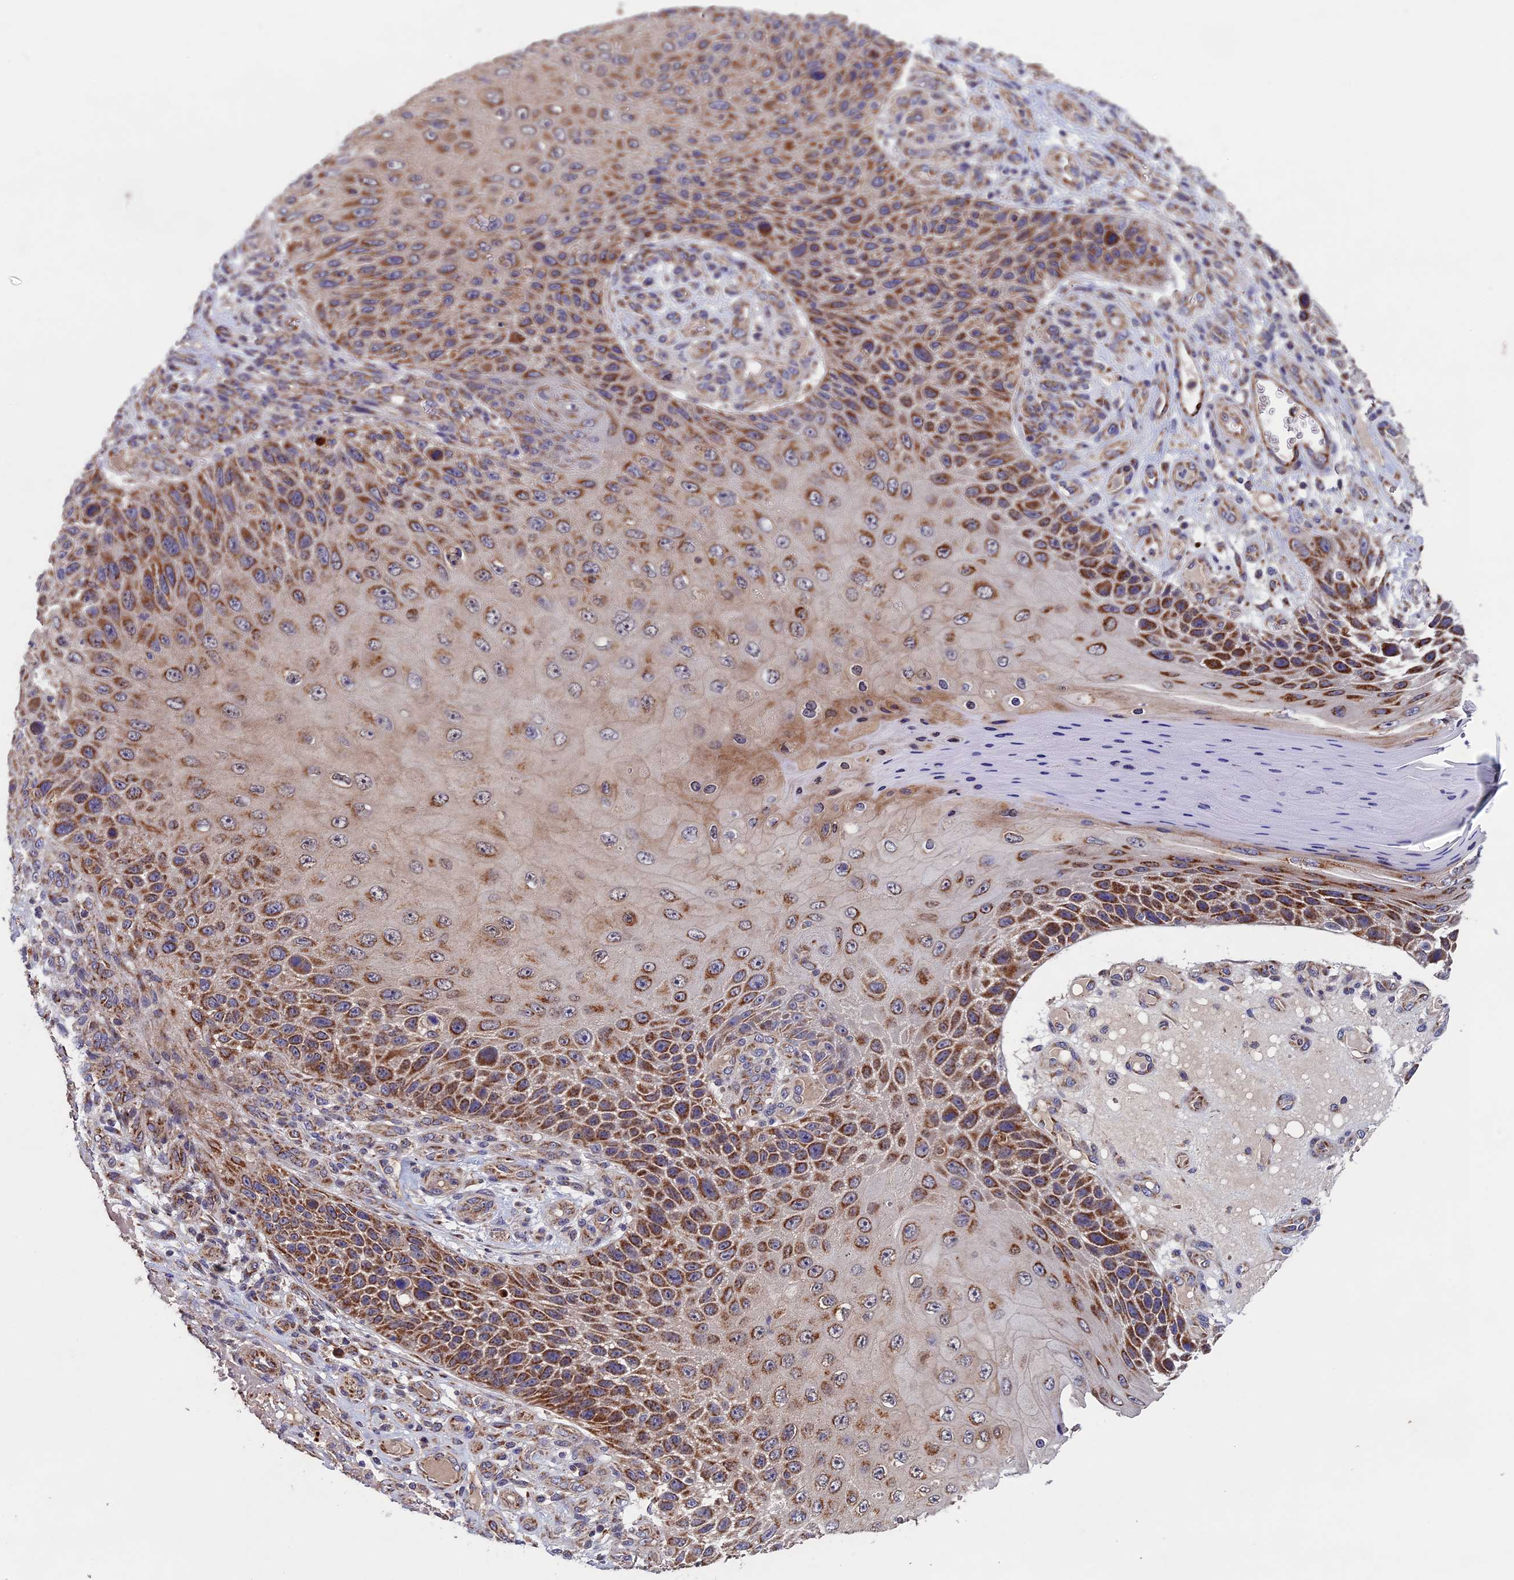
{"staining": {"intensity": "moderate", "quantity": ">75%", "location": "cytoplasmic/membranous"}, "tissue": "skin cancer", "cell_type": "Tumor cells", "image_type": "cancer", "snomed": [{"axis": "morphology", "description": "Squamous cell carcinoma, NOS"}, {"axis": "topography", "description": "Skin"}], "caption": "Tumor cells demonstrate medium levels of moderate cytoplasmic/membranous staining in approximately >75% of cells in skin cancer.", "gene": "RNF17", "patient": {"sex": "female", "age": 88}}